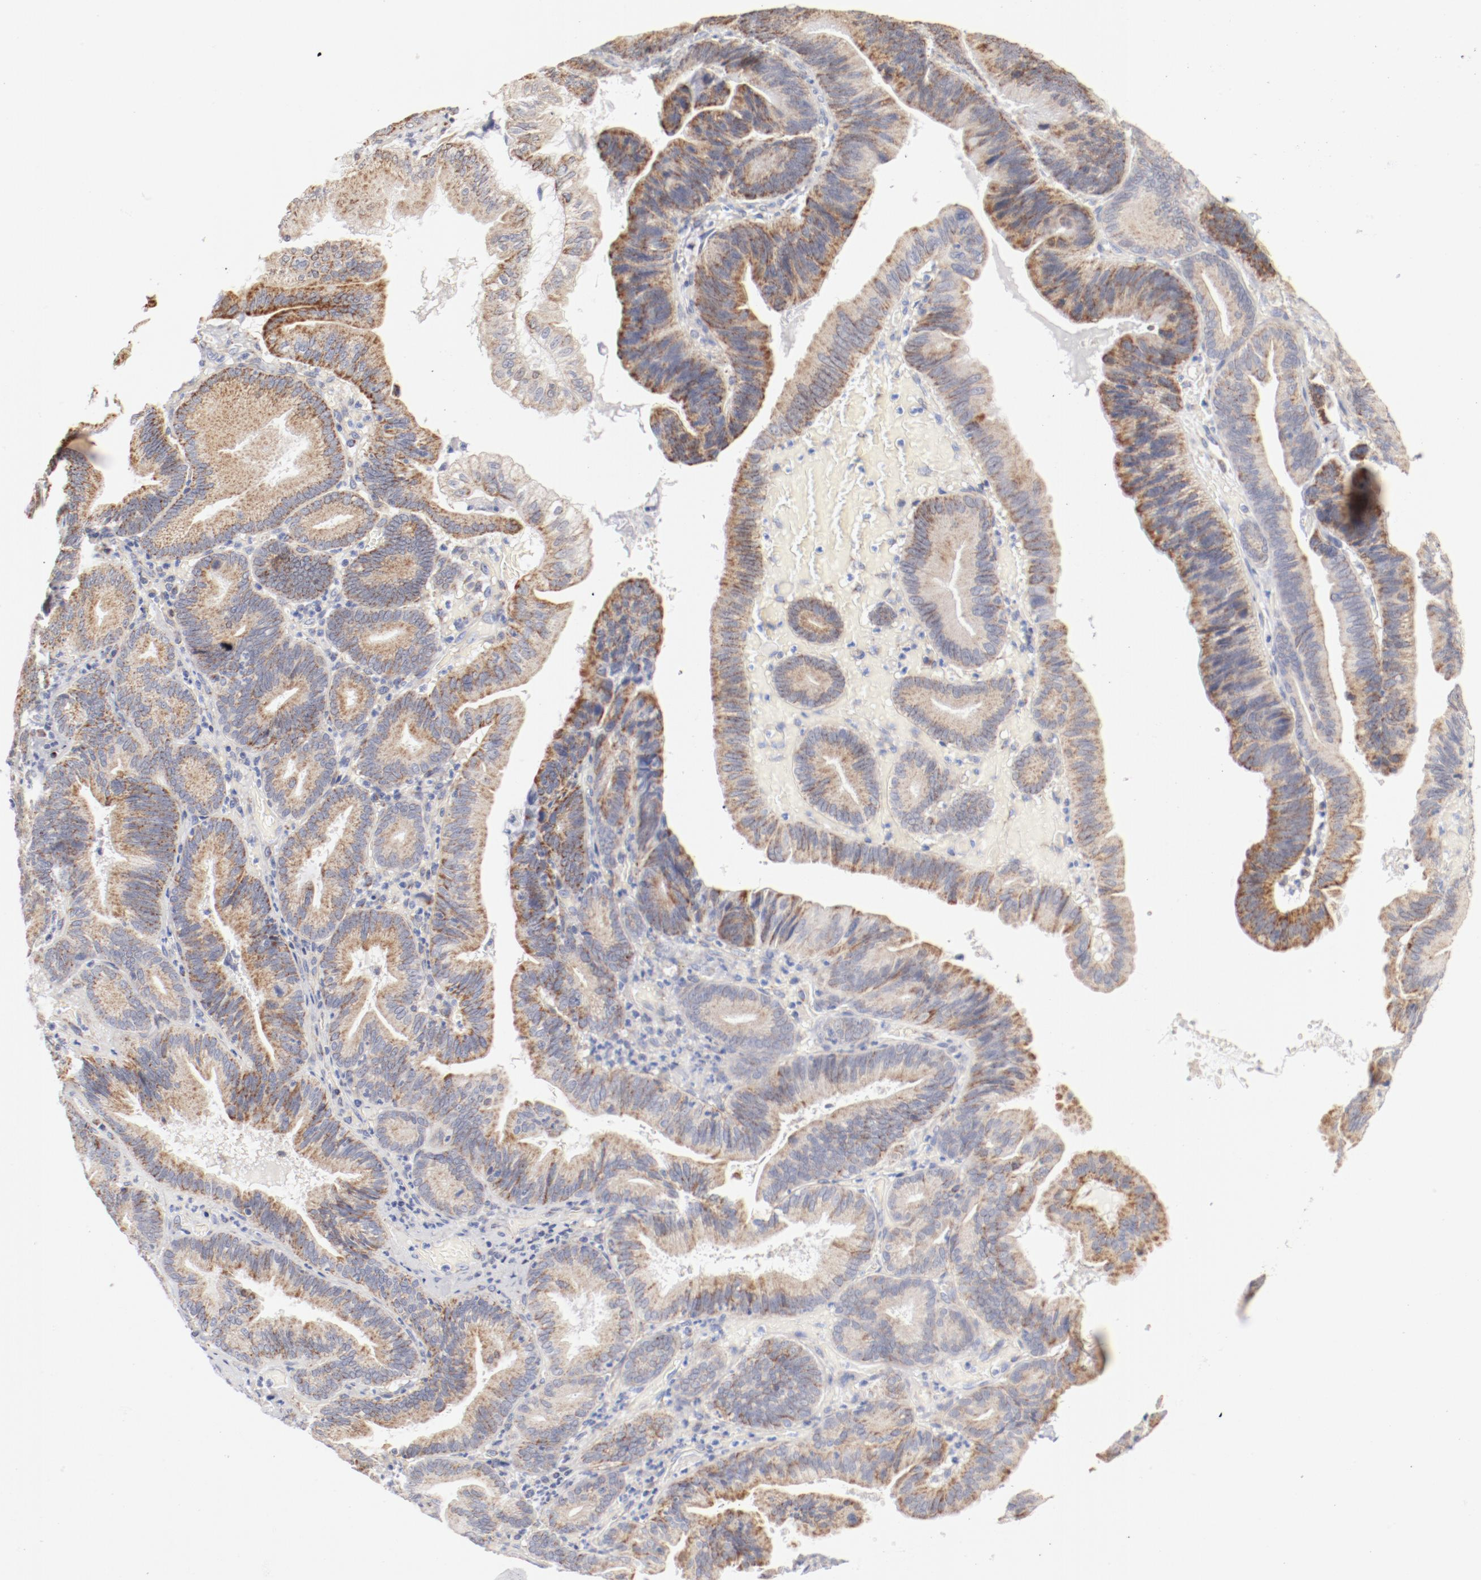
{"staining": {"intensity": "moderate", "quantity": ">75%", "location": "cytoplasmic/membranous"}, "tissue": "pancreatic cancer", "cell_type": "Tumor cells", "image_type": "cancer", "snomed": [{"axis": "morphology", "description": "Adenocarcinoma, NOS"}, {"axis": "topography", "description": "Pancreas"}], "caption": "The histopathology image displays staining of adenocarcinoma (pancreatic), revealing moderate cytoplasmic/membranous protein positivity (brown color) within tumor cells.", "gene": "MRPL58", "patient": {"sex": "male", "age": 82}}